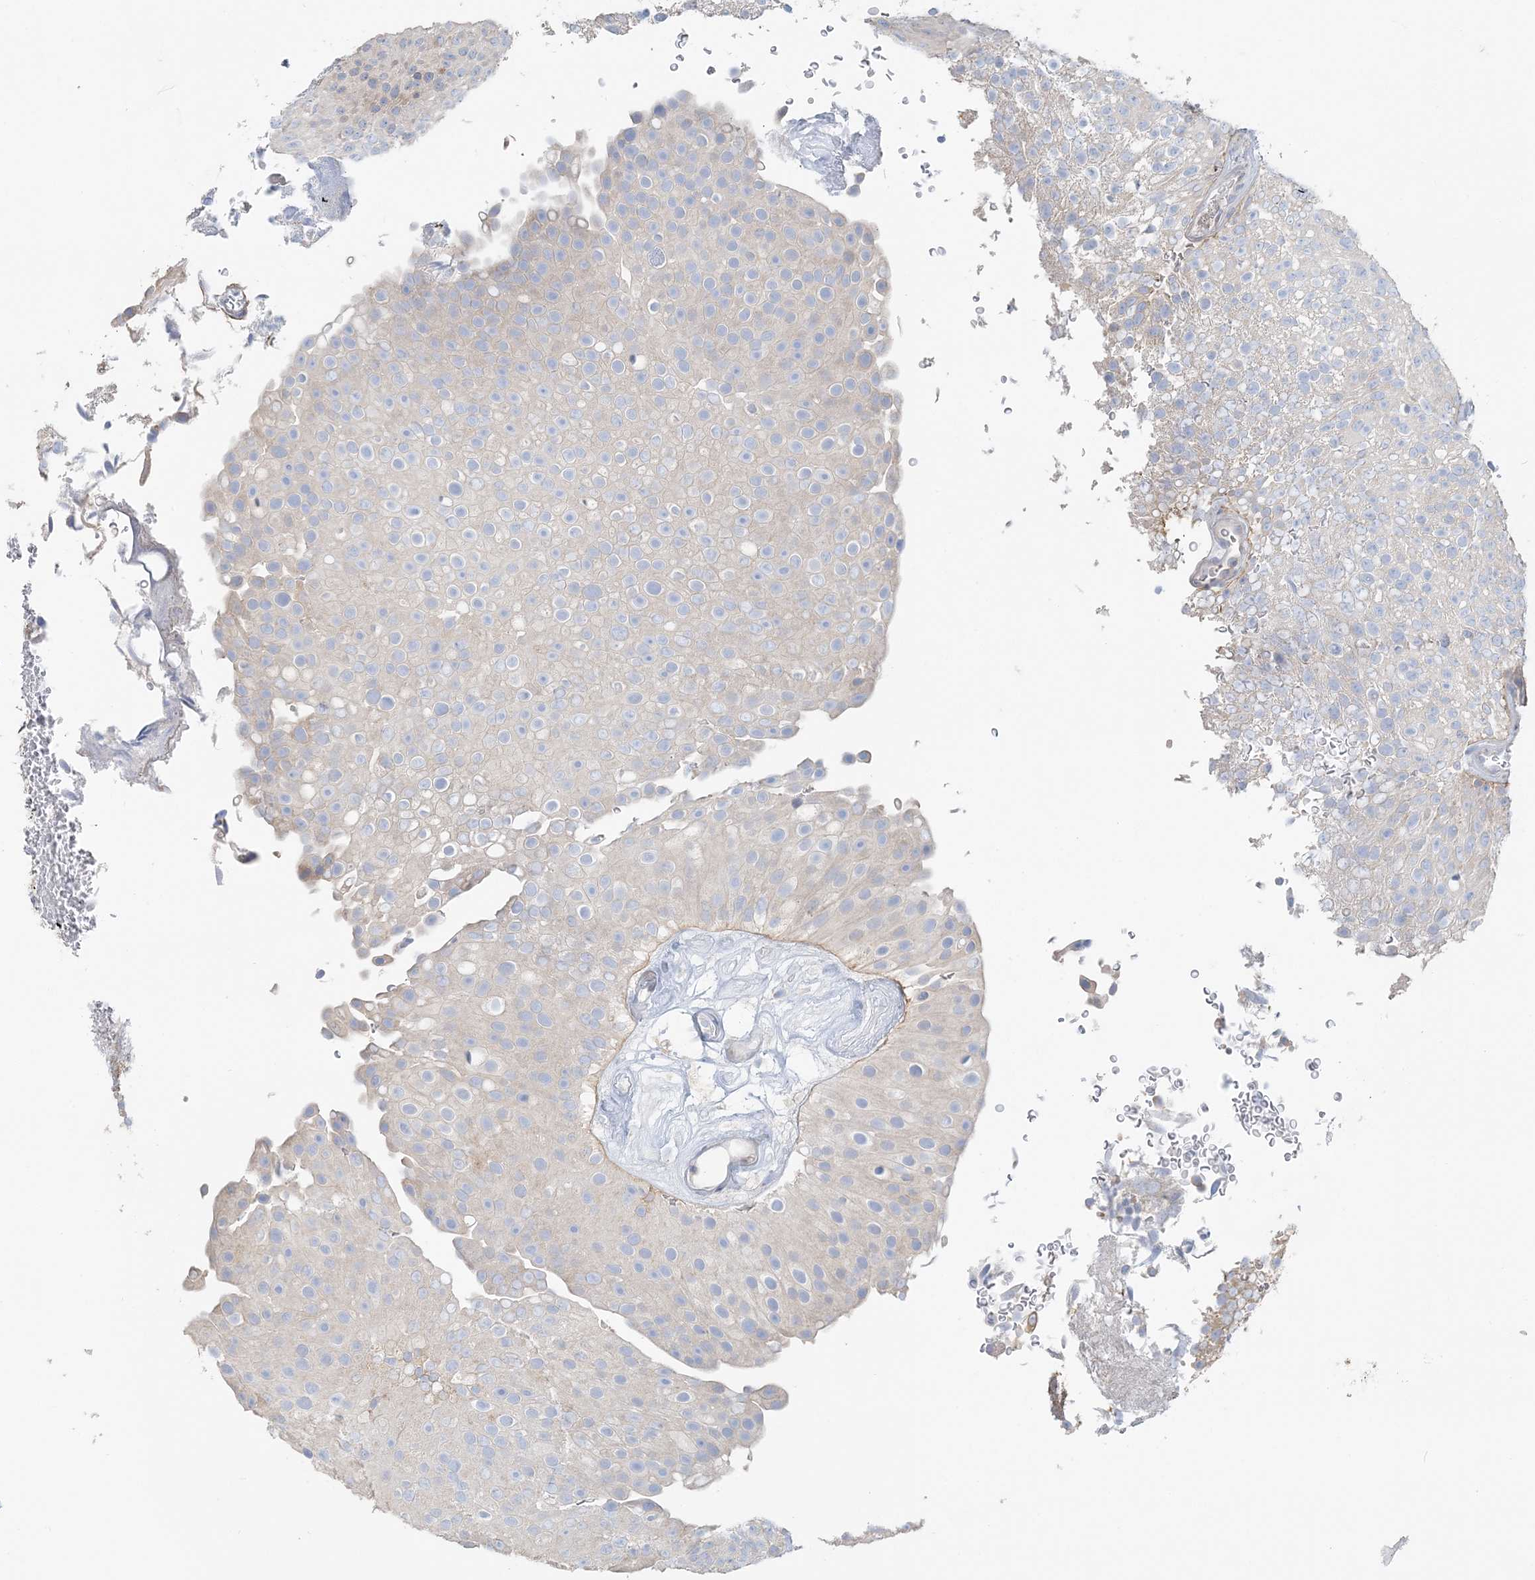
{"staining": {"intensity": "negative", "quantity": "none", "location": "none"}, "tissue": "urothelial cancer", "cell_type": "Tumor cells", "image_type": "cancer", "snomed": [{"axis": "morphology", "description": "Urothelial carcinoma, Low grade"}, {"axis": "topography", "description": "Urinary bladder"}], "caption": "Tumor cells are negative for protein expression in human urothelial carcinoma (low-grade).", "gene": "TBC1D5", "patient": {"sex": "male", "age": 78}}